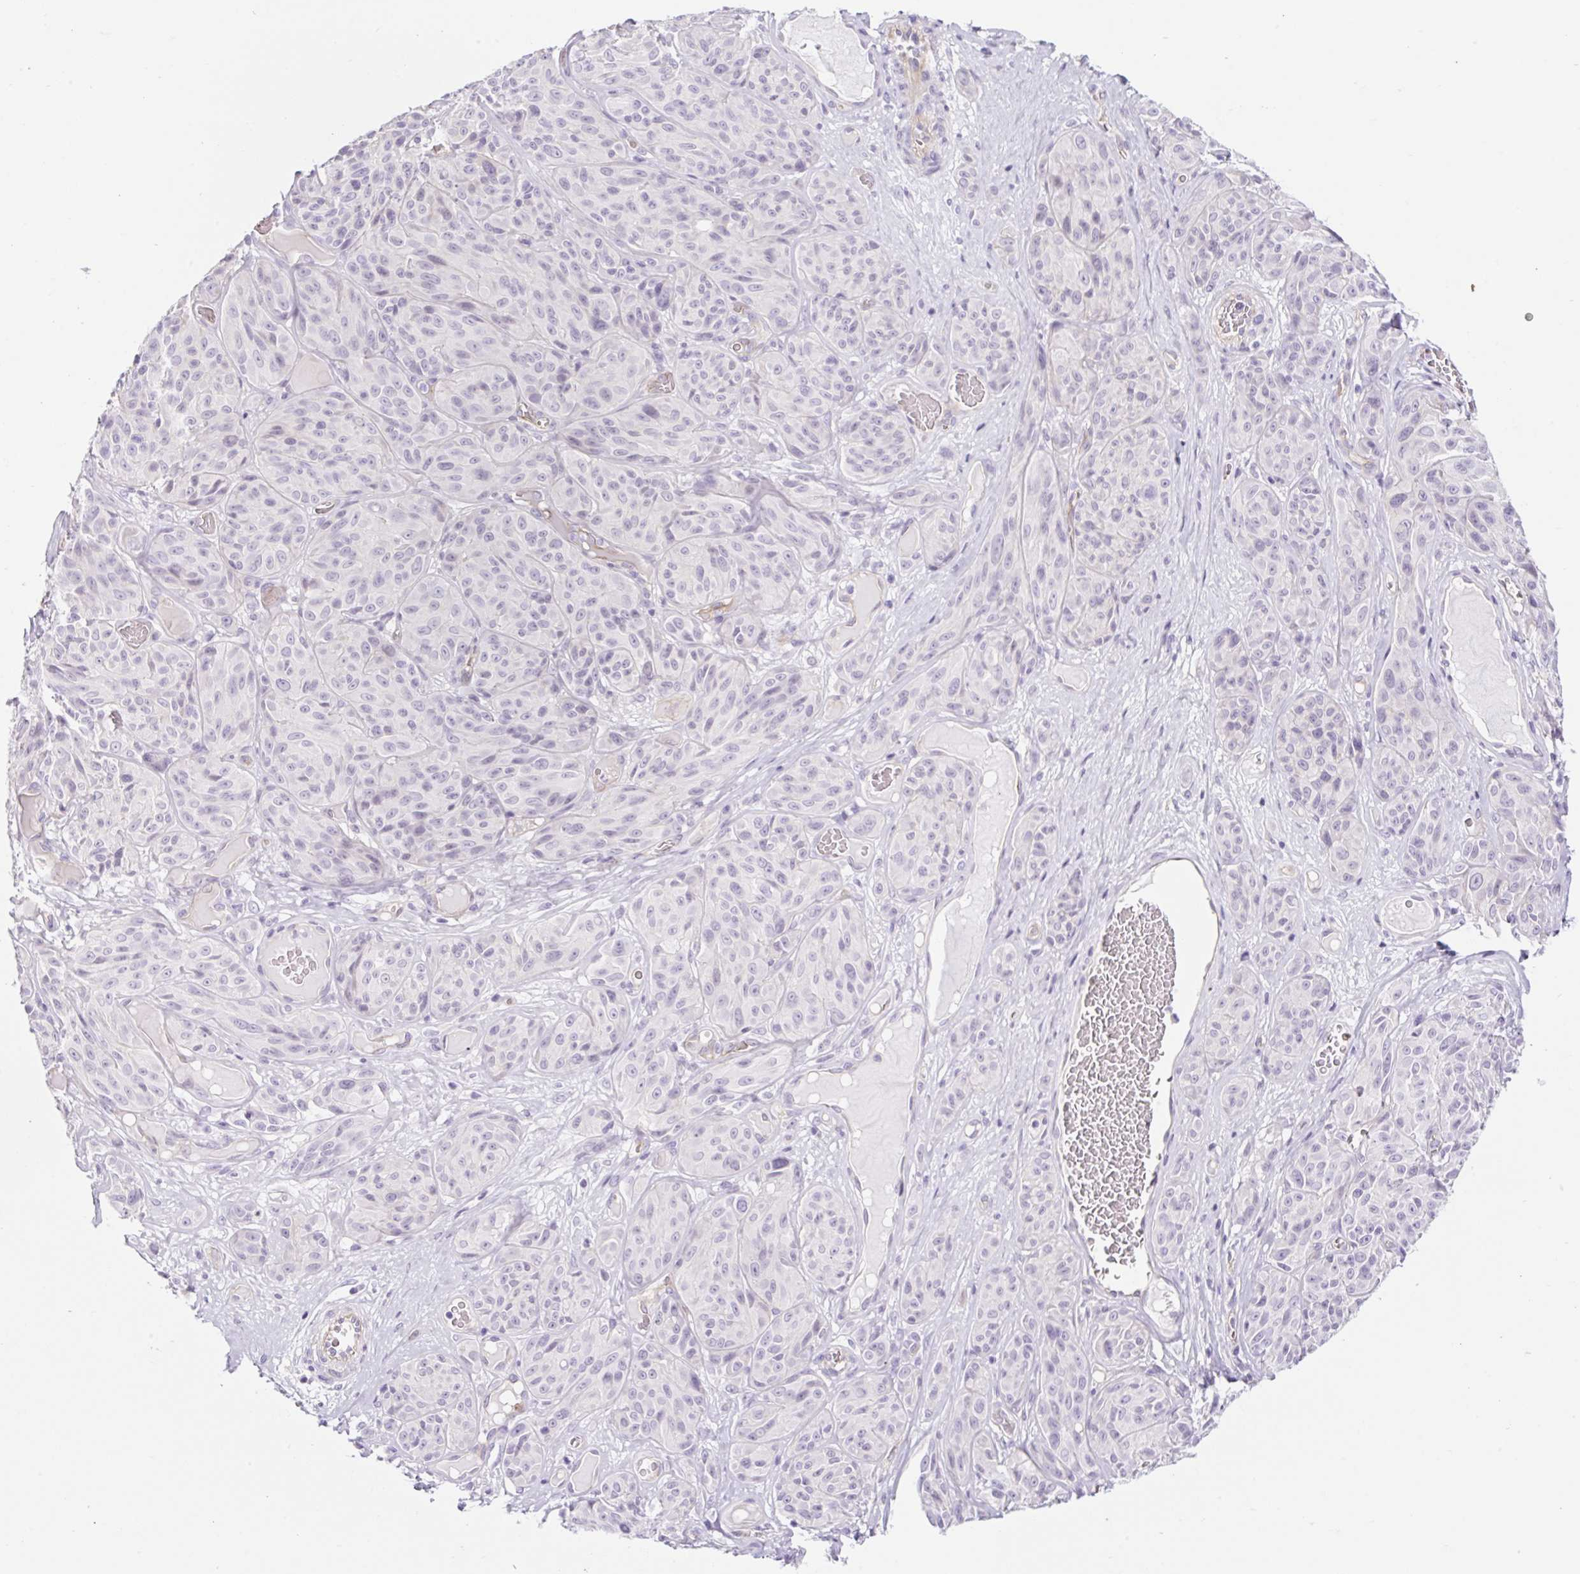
{"staining": {"intensity": "negative", "quantity": "none", "location": "none"}, "tissue": "melanoma", "cell_type": "Tumor cells", "image_type": "cancer", "snomed": [{"axis": "morphology", "description": "Malignant melanoma, NOS"}, {"axis": "topography", "description": "Skin"}], "caption": "Immunohistochemistry (IHC) image of neoplastic tissue: human malignant melanoma stained with DAB displays no significant protein expression in tumor cells. (Stains: DAB (3,3'-diaminobenzidine) immunohistochemistry with hematoxylin counter stain, Microscopy: brightfield microscopy at high magnification).", "gene": "BCAS1", "patient": {"sex": "male", "age": 91}}